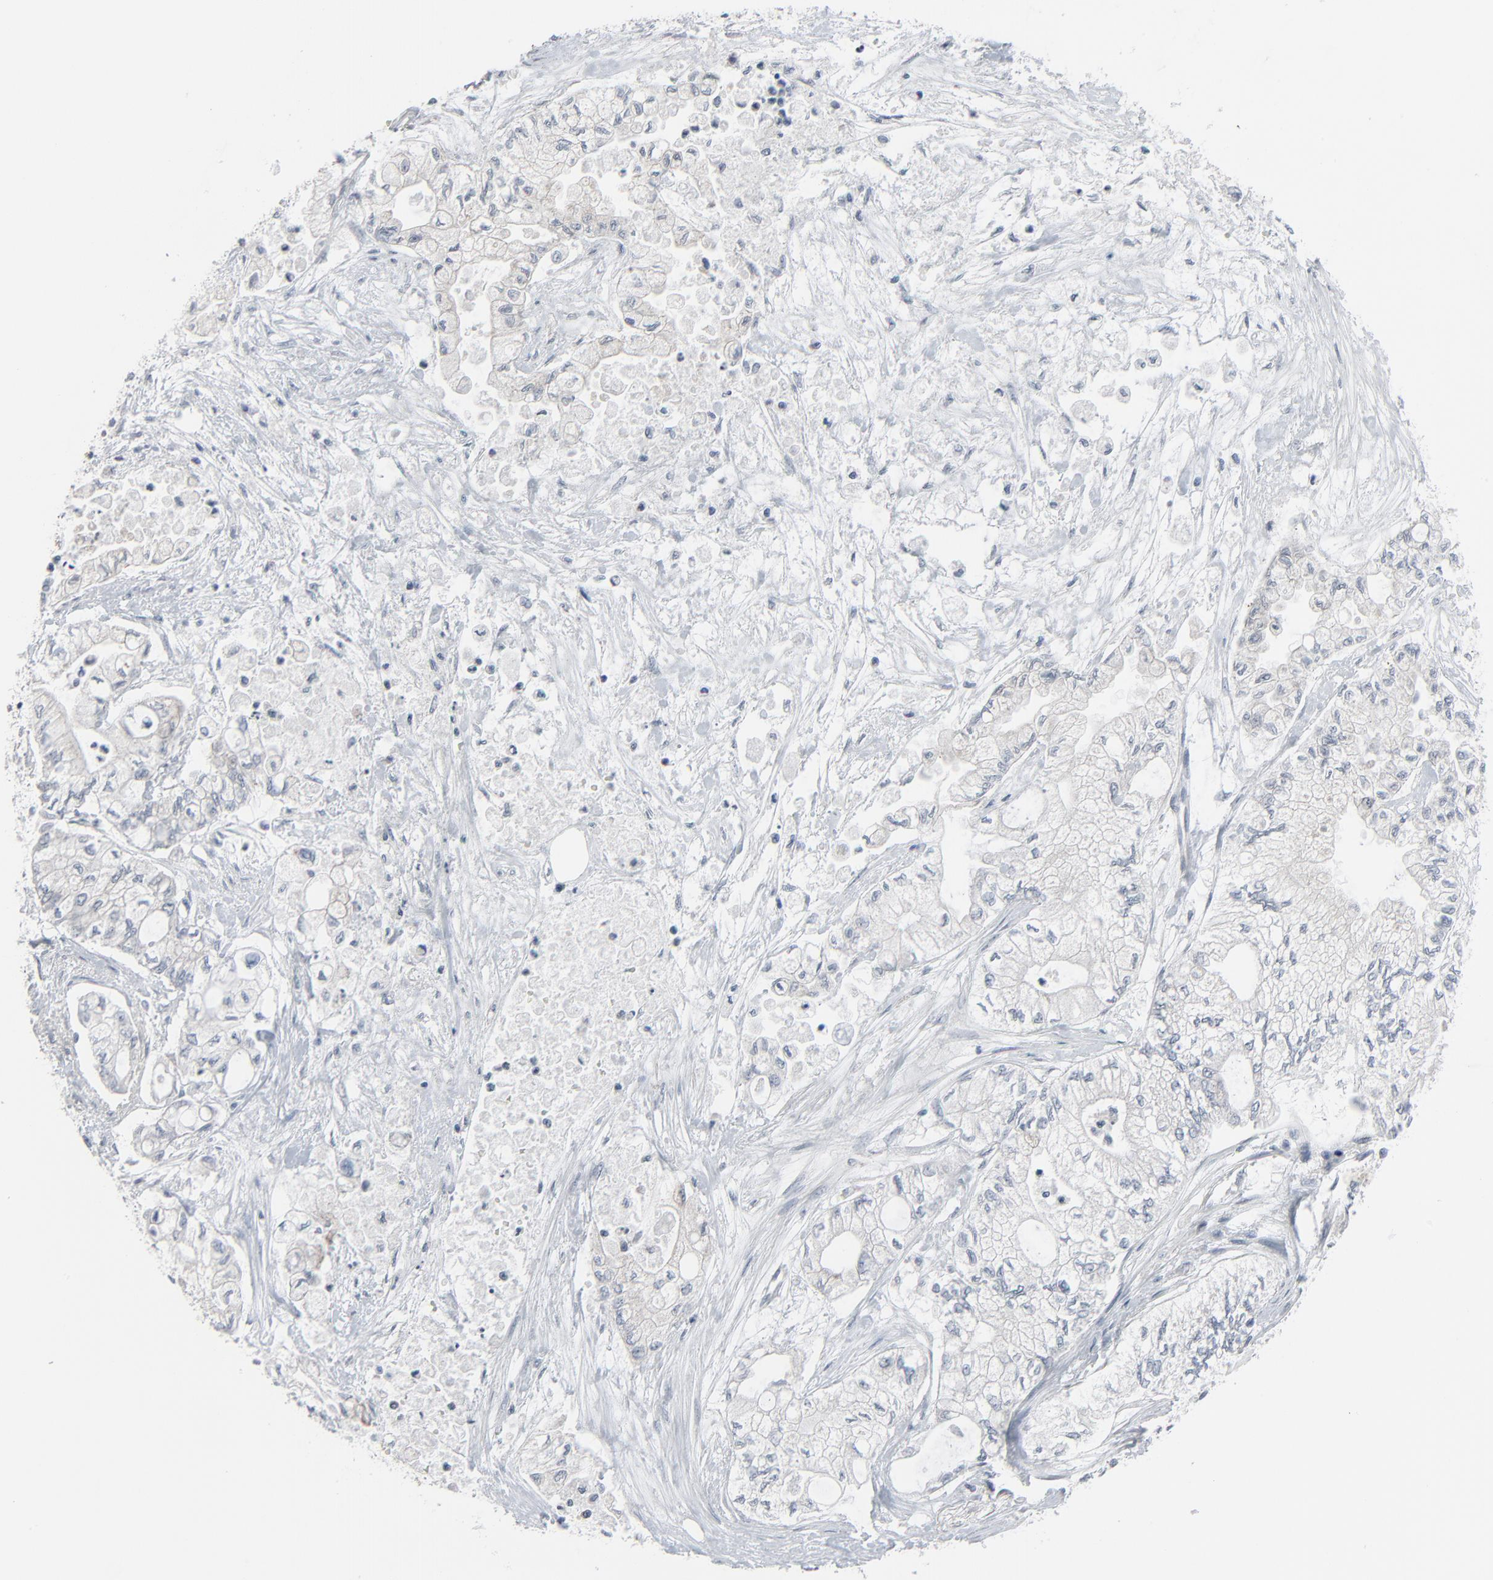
{"staining": {"intensity": "negative", "quantity": "none", "location": "none"}, "tissue": "pancreatic cancer", "cell_type": "Tumor cells", "image_type": "cancer", "snomed": [{"axis": "morphology", "description": "Adenocarcinoma, NOS"}, {"axis": "topography", "description": "Pancreas"}], "caption": "Tumor cells are negative for protein expression in human adenocarcinoma (pancreatic).", "gene": "SAGE1", "patient": {"sex": "male", "age": 79}}